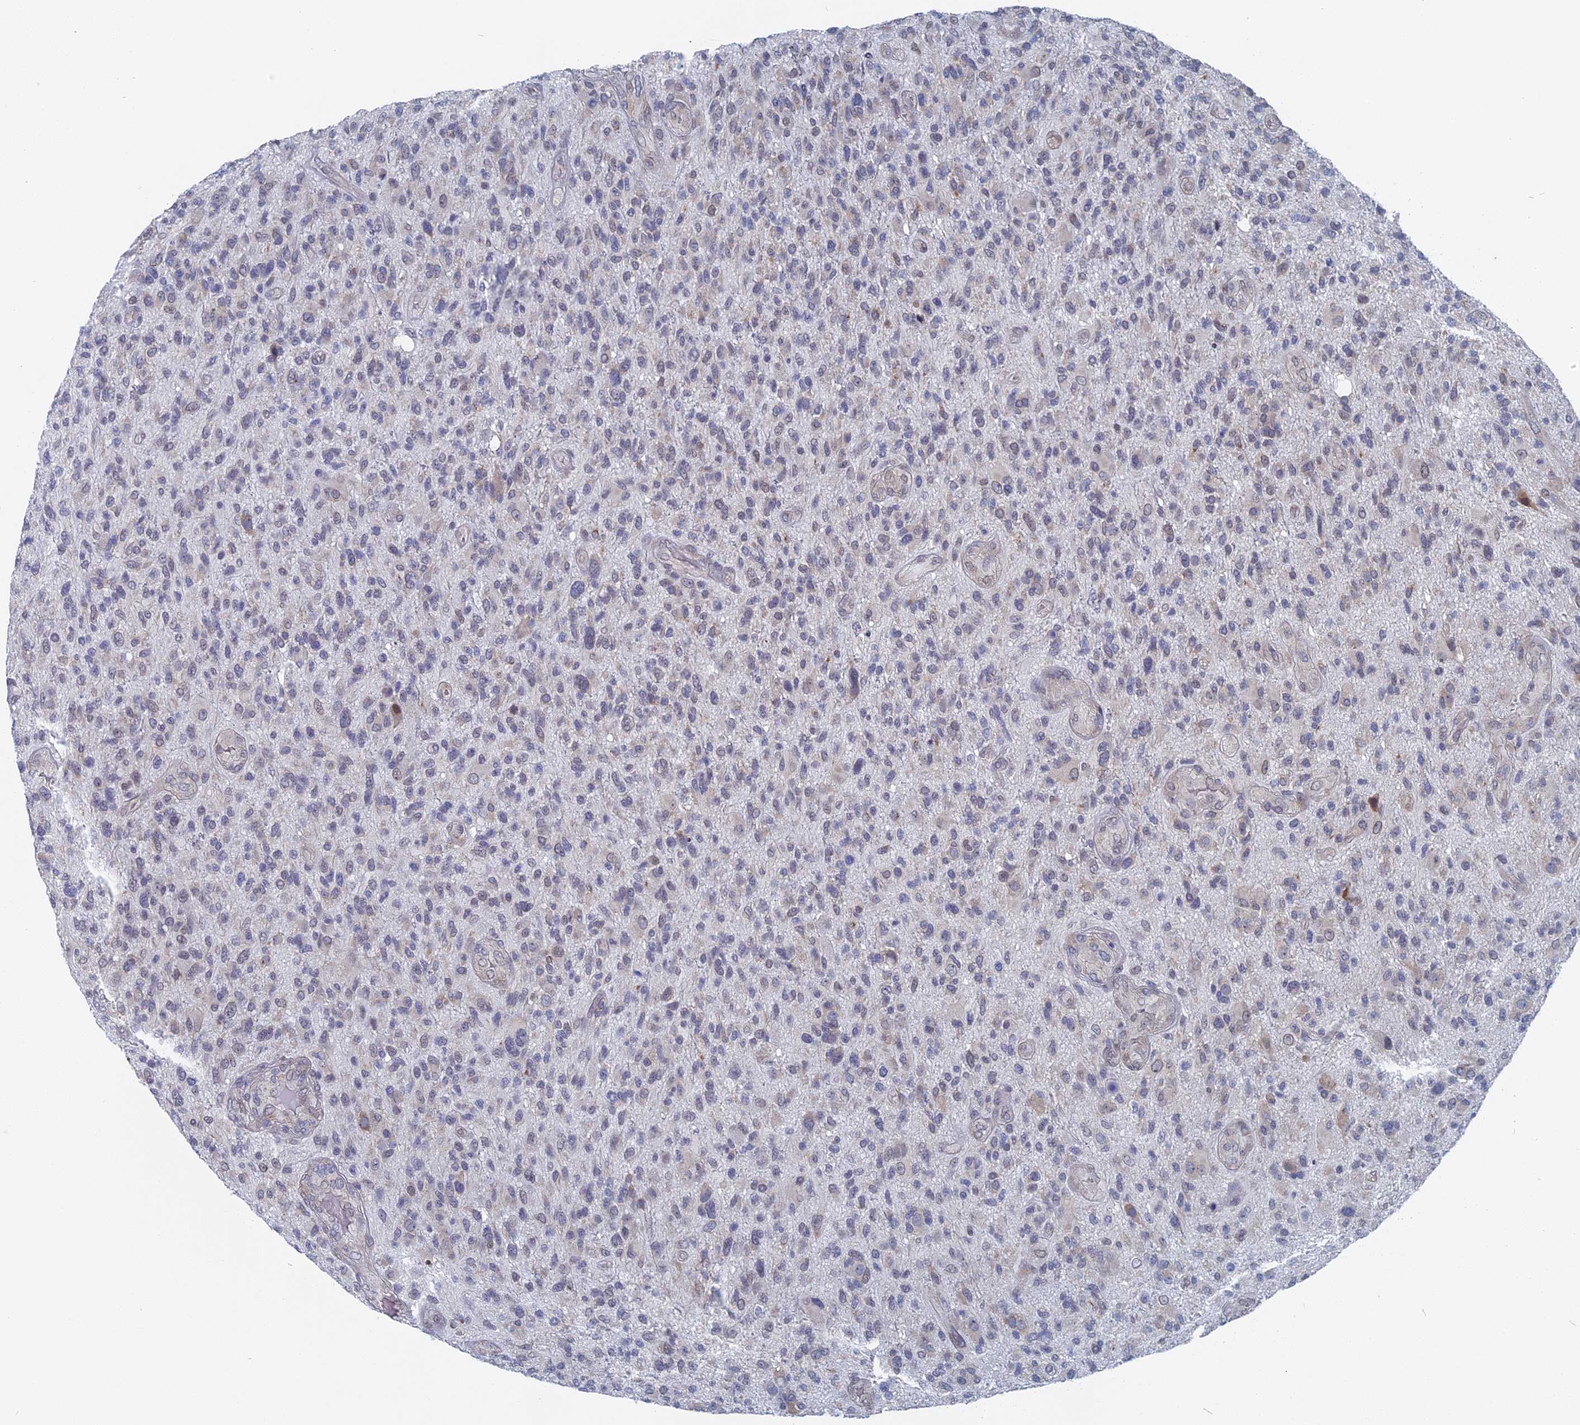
{"staining": {"intensity": "negative", "quantity": "none", "location": "none"}, "tissue": "glioma", "cell_type": "Tumor cells", "image_type": "cancer", "snomed": [{"axis": "morphology", "description": "Glioma, malignant, High grade"}, {"axis": "topography", "description": "Brain"}], "caption": "High magnification brightfield microscopy of glioma stained with DAB (3,3'-diaminobenzidine) (brown) and counterstained with hematoxylin (blue): tumor cells show no significant staining.", "gene": "MTRF1", "patient": {"sex": "male", "age": 47}}